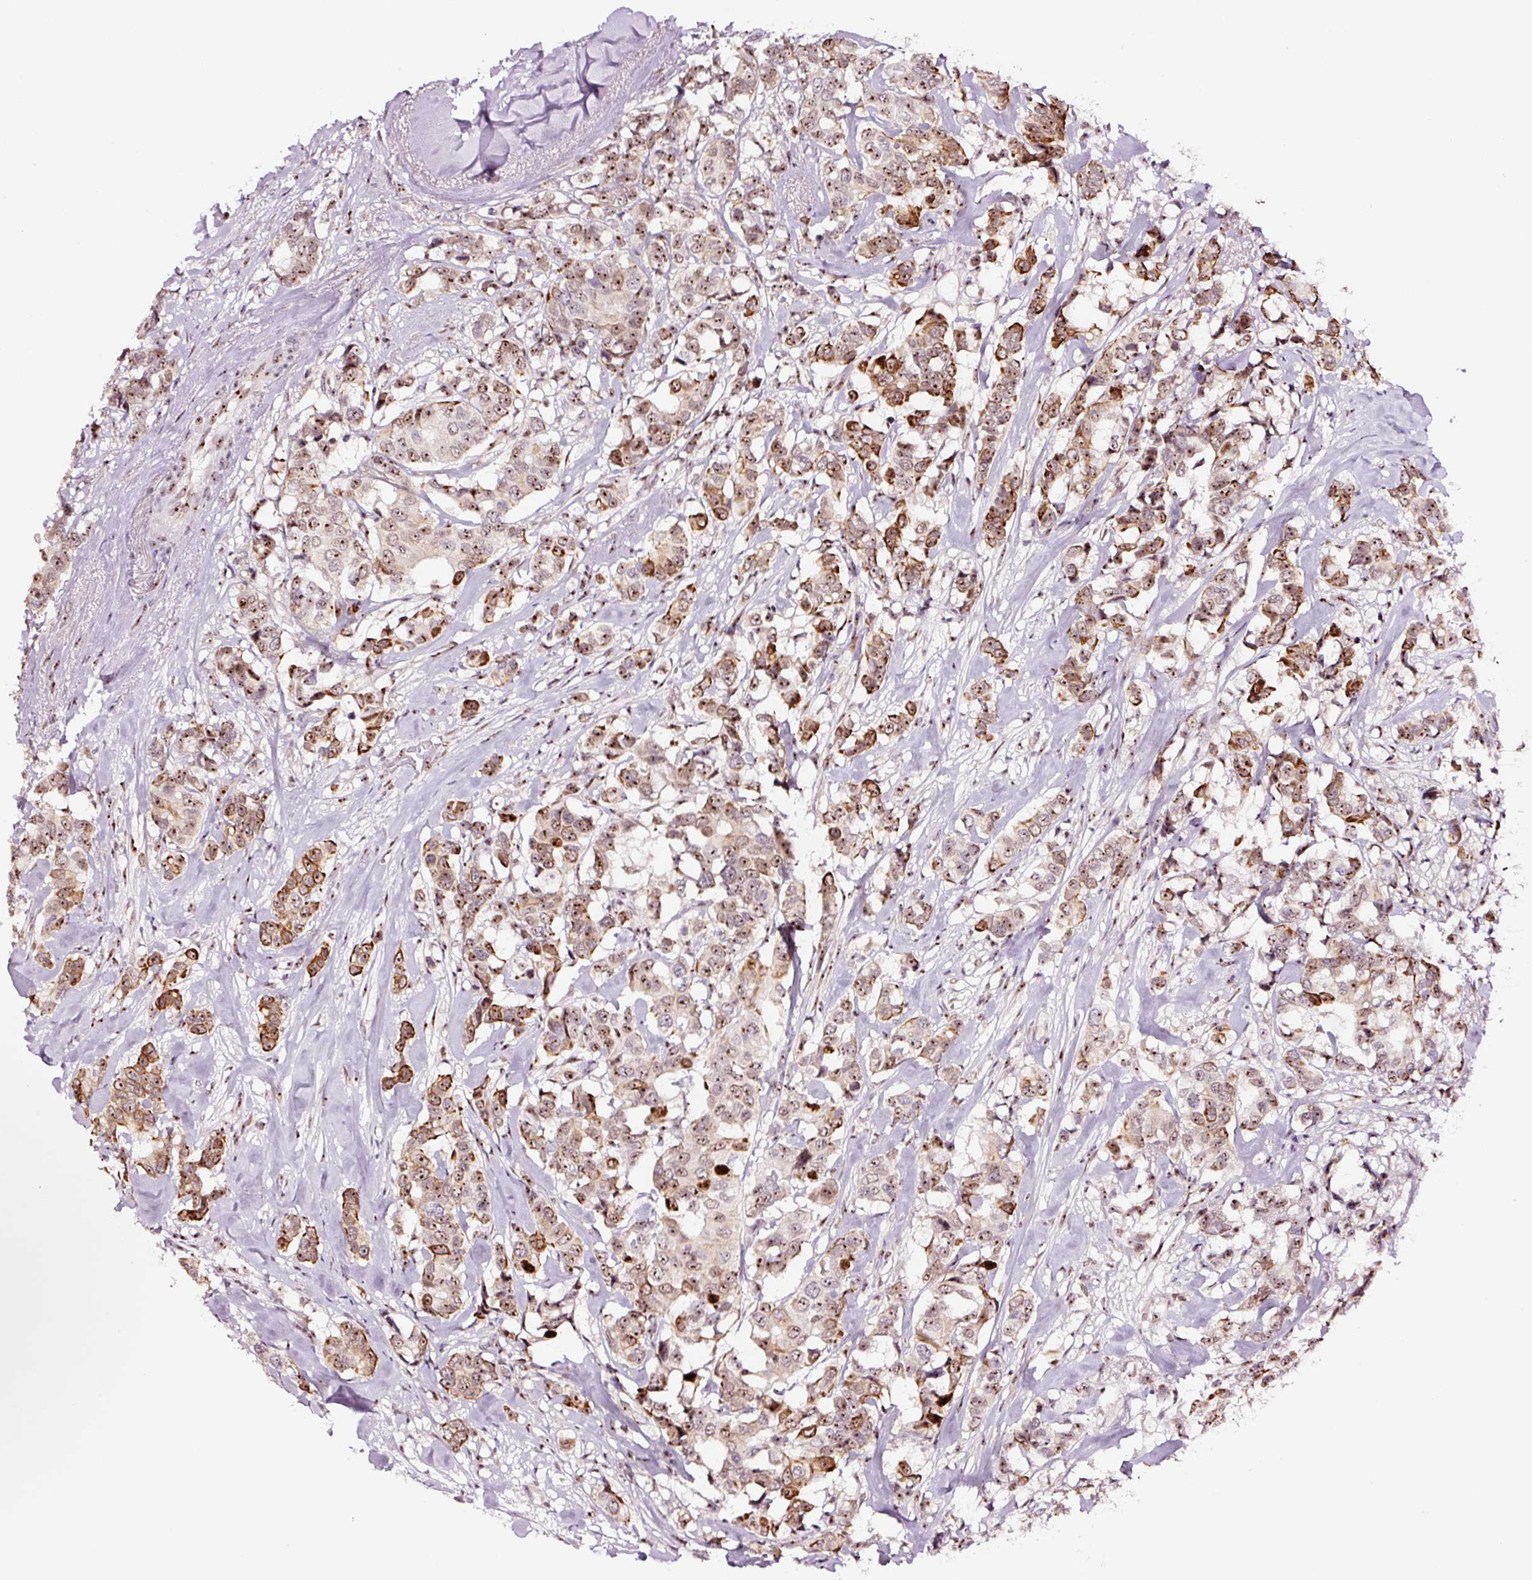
{"staining": {"intensity": "moderate", "quantity": ">75%", "location": "cytoplasmic/membranous,nuclear"}, "tissue": "breast cancer", "cell_type": "Tumor cells", "image_type": "cancer", "snomed": [{"axis": "morphology", "description": "Duct carcinoma"}, {"axis": "topography", "description": "Breast"}], "caption": "A high-resolution histopathology image shows IHC staining of invasive ductal carcinoma (breast), which shows moderate cytoplasmic/membranous and nuclear positivity in approximately >75% of tumor cells. (DAB (3,3'-diaminobenzidine) IHC with brightfield microscopy, high magnification).", "gene": "GNL3", "patient": {"sex": "female", "age": 87}}